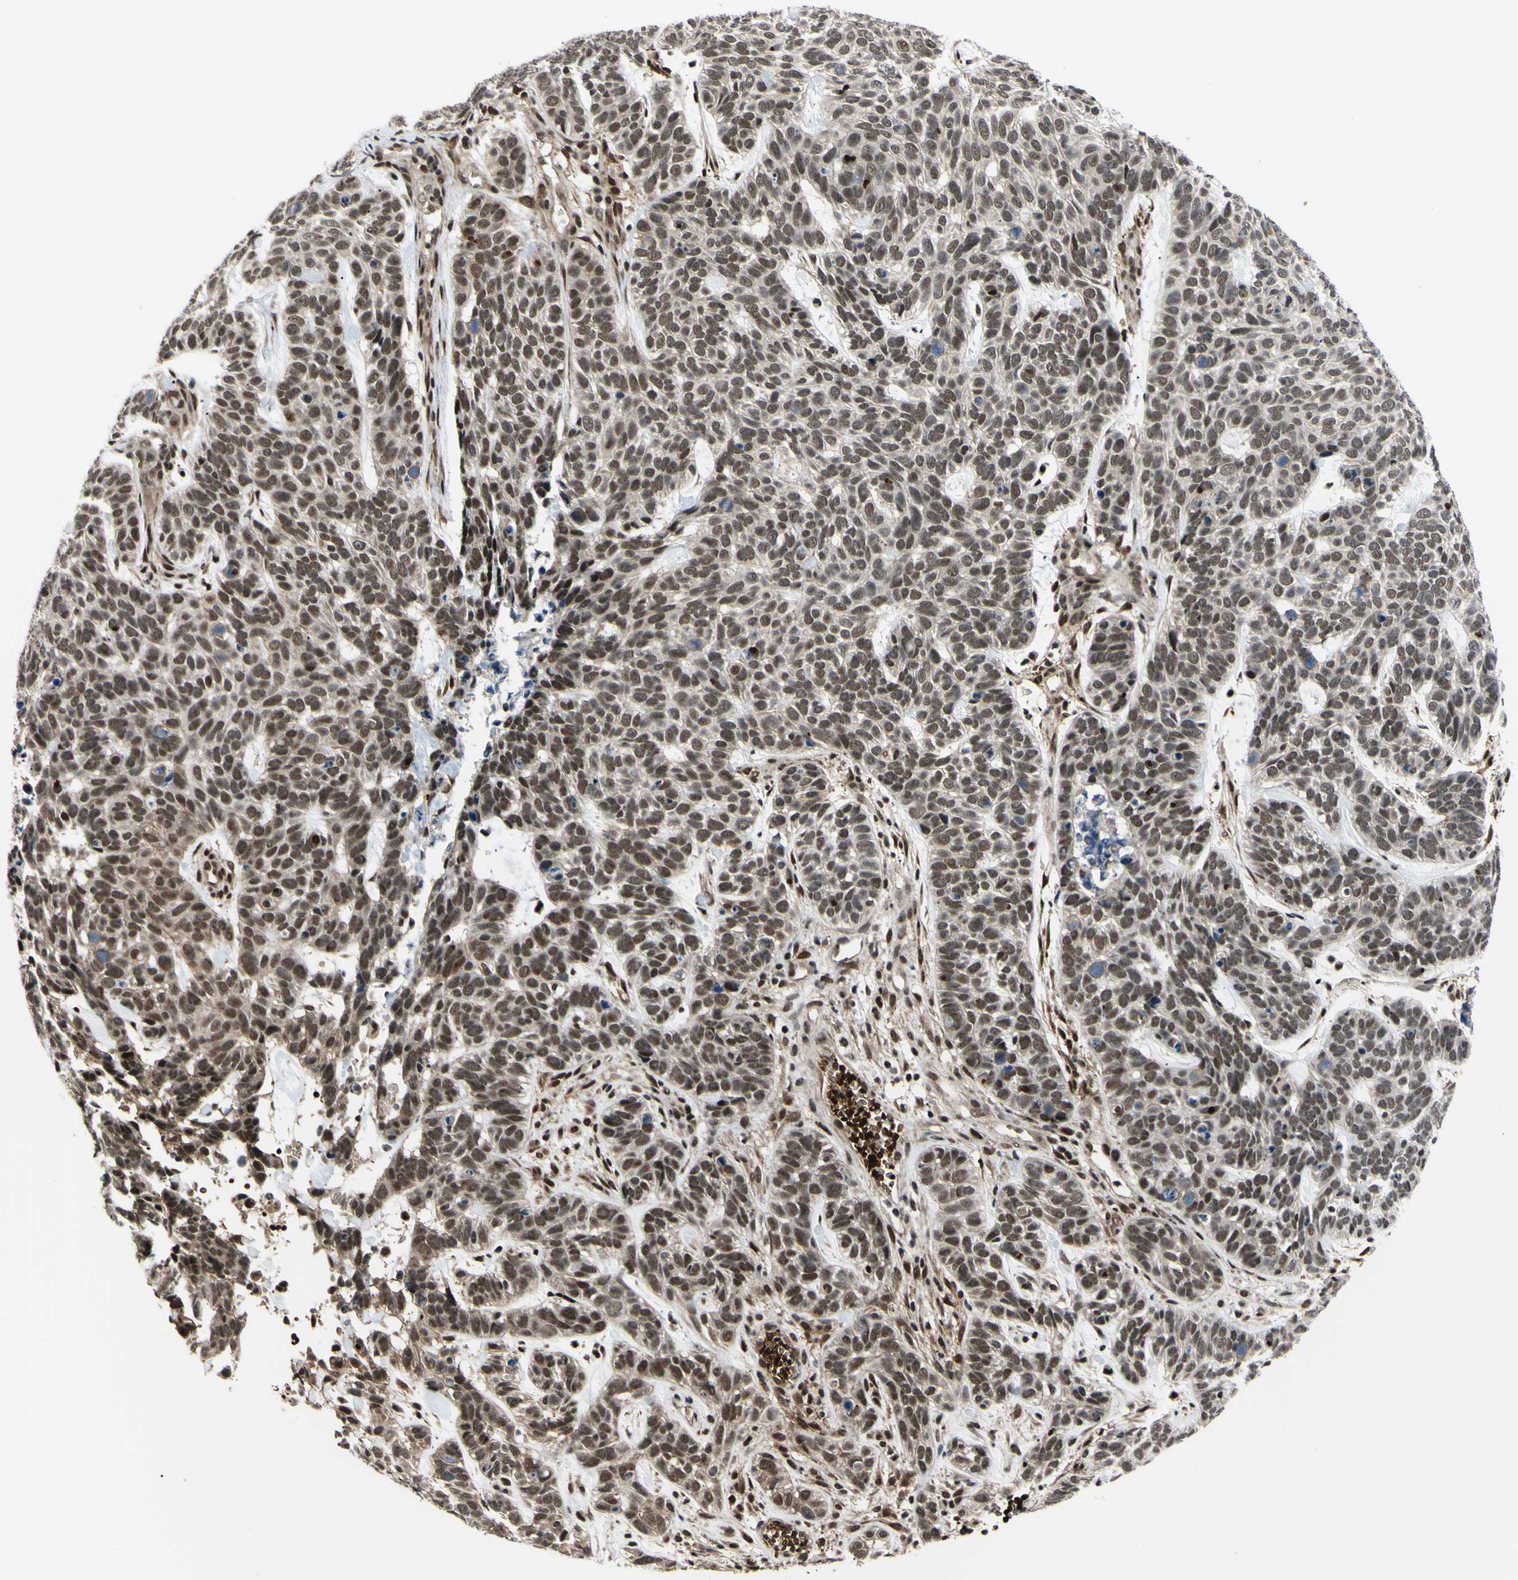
{"staining": {"intensity": "moderate", "quantity": ">75%", "location": "nuclear"}, "tissue": "skin cancer", "cell_type": "Tumor cells", "image_type": "cancer", "snomed": [{"axis": "morphology", "description": "Basal cell carcinoma"}, {"axis": "topography", "description": "Skin"}], "caption": "Protein expression by immunohistochemistry exhibits moderate nuclear positivity in approximately >75% of tumor cells in basal cell carcinoma (skin).", "gene": "THAP12", "patient": {"sex": "male", "age": 87}}